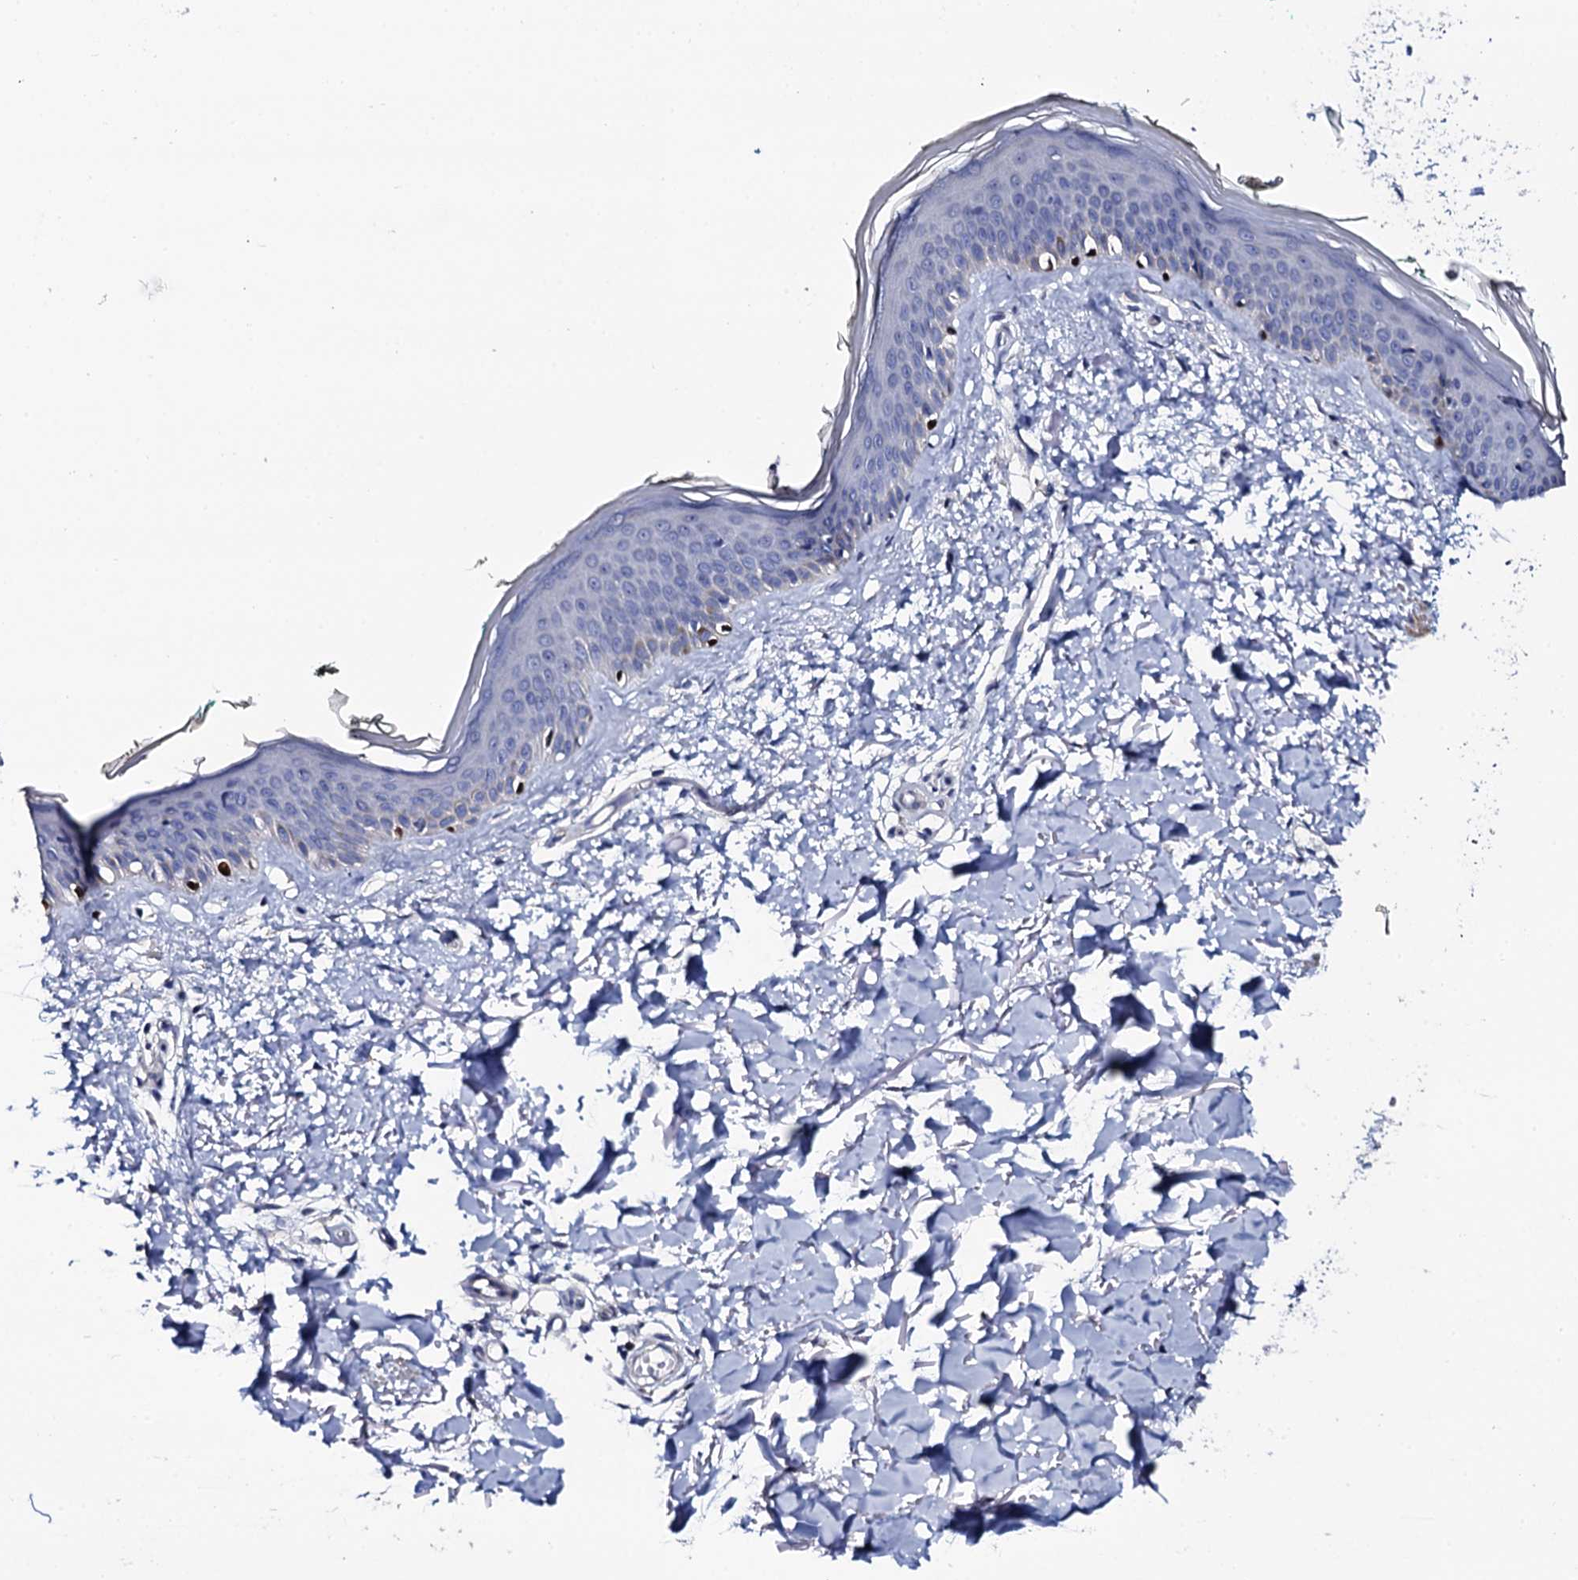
{"staining": {"intensity": "negative", "quantity": "none", "location": "none"}, "tissue": "skin", "cell_type": "Fibroblasts", "image_type": "normal", "snomed": [{"axis": "morphology", "description": "Normal tissue, NOS"}, {"axis": "topography", "description": "Skin"}], "caption": "Immunohistochemistry of unremarkable human skin exhibits no expression in fibroblasts.", "gene": "NPM2", "patient": {"sex": "male", "age": 62}}